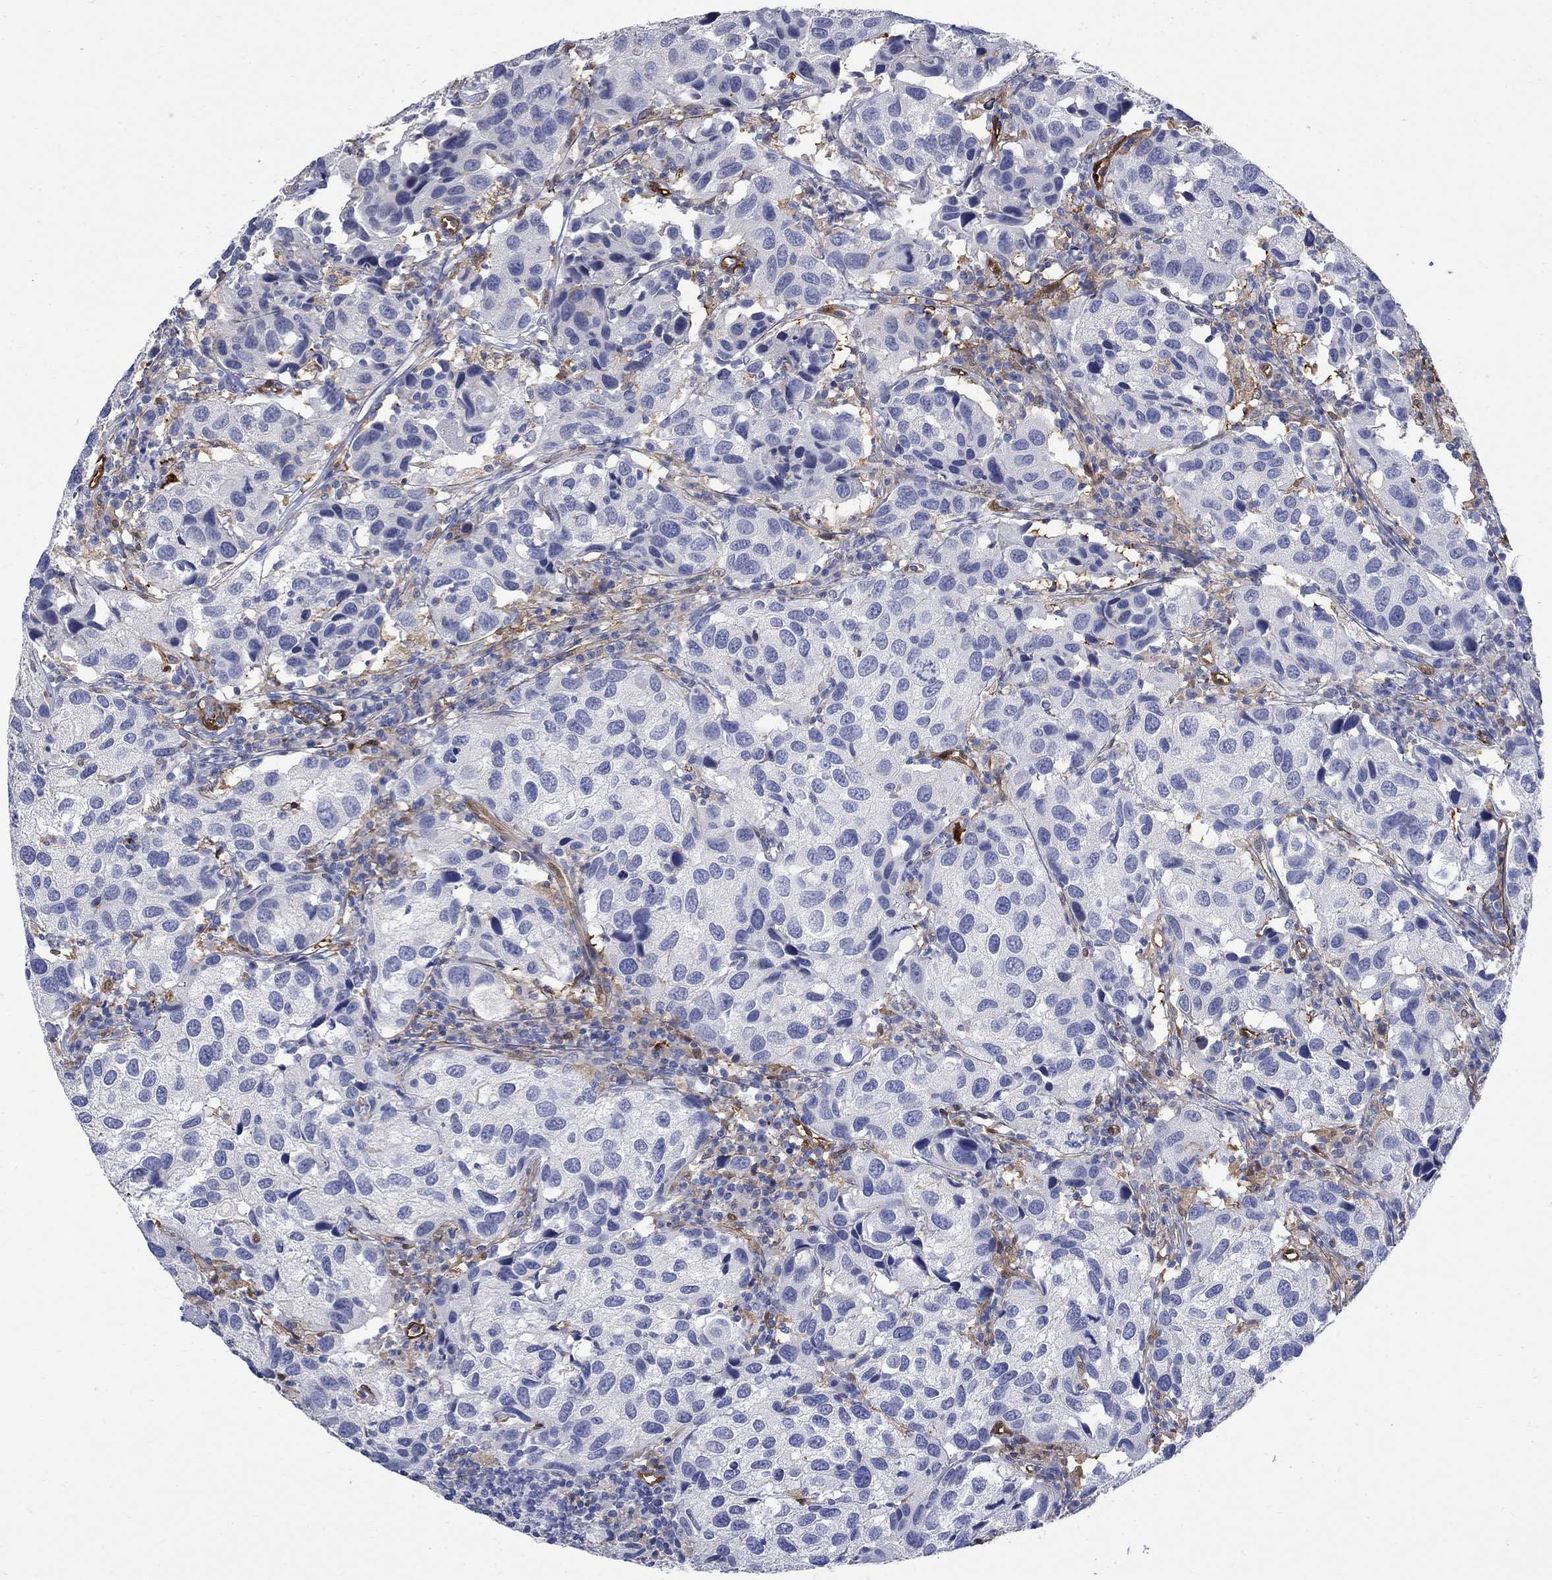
{"staining": {"intensity": "negative", "quantity": "none", "location": "none"}, "tissue": "urothelial cancer", "cell_type": "Tumor cells", "image_type": "cancer", "snomed": [{"axis": "morphology", "description": "Urothelial carcinoma, High grade"}, {"axis": "topography", "description": "Urinary bladder"}], "caption": "Immunohistochemical staining of high-grade urothelial carcinoma demonstrates no significant staining in tumor cells.", "gene": "TGM2", "patient": {"sex": "male", "age": 79}}